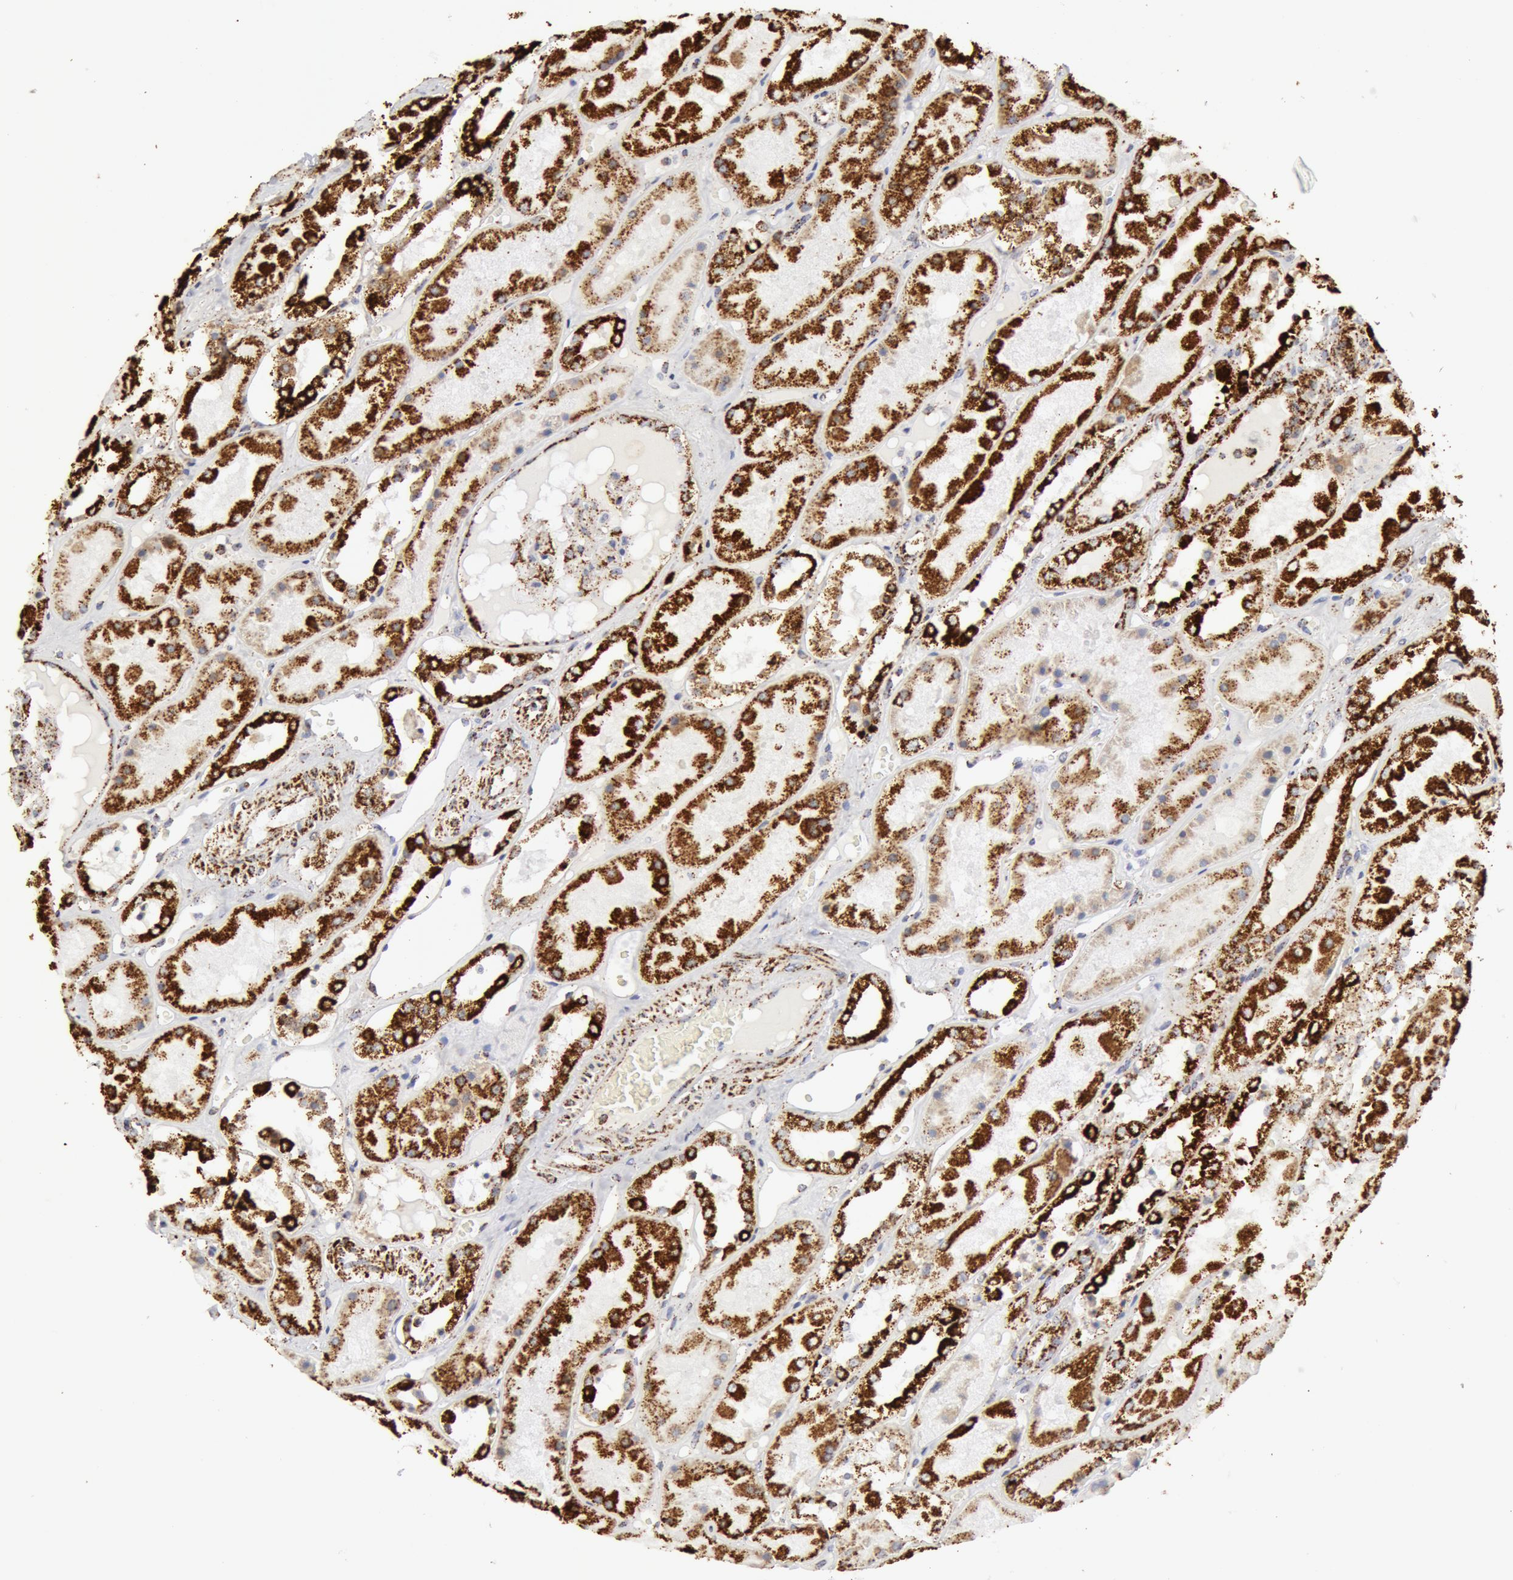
{"staining": {"intensity": "moderate", "quantity": ">75%", "location": "cytoplasmic/membranous"}, "tissue": "kidney", "cell_type": "Cells in glomeruli", "image_type": "normal", "snomed": [{"axis": "morphology", "description": "Normal tissue, NOS"}, {"axis": "topography", "description": "Kidney"}], "caption": "An immunohistochemistry (IHC) histopathology image of normal tissue is shown. Protein staining in brown labels moderate cytoplasmic/membranous positivity in kidney within cells in glomeruli. (brown staining indicates protein expression, while blue staining denotes nuclei).", "gene": "ATP5F1B", "patient": {"sex": "male", "age": 36}}